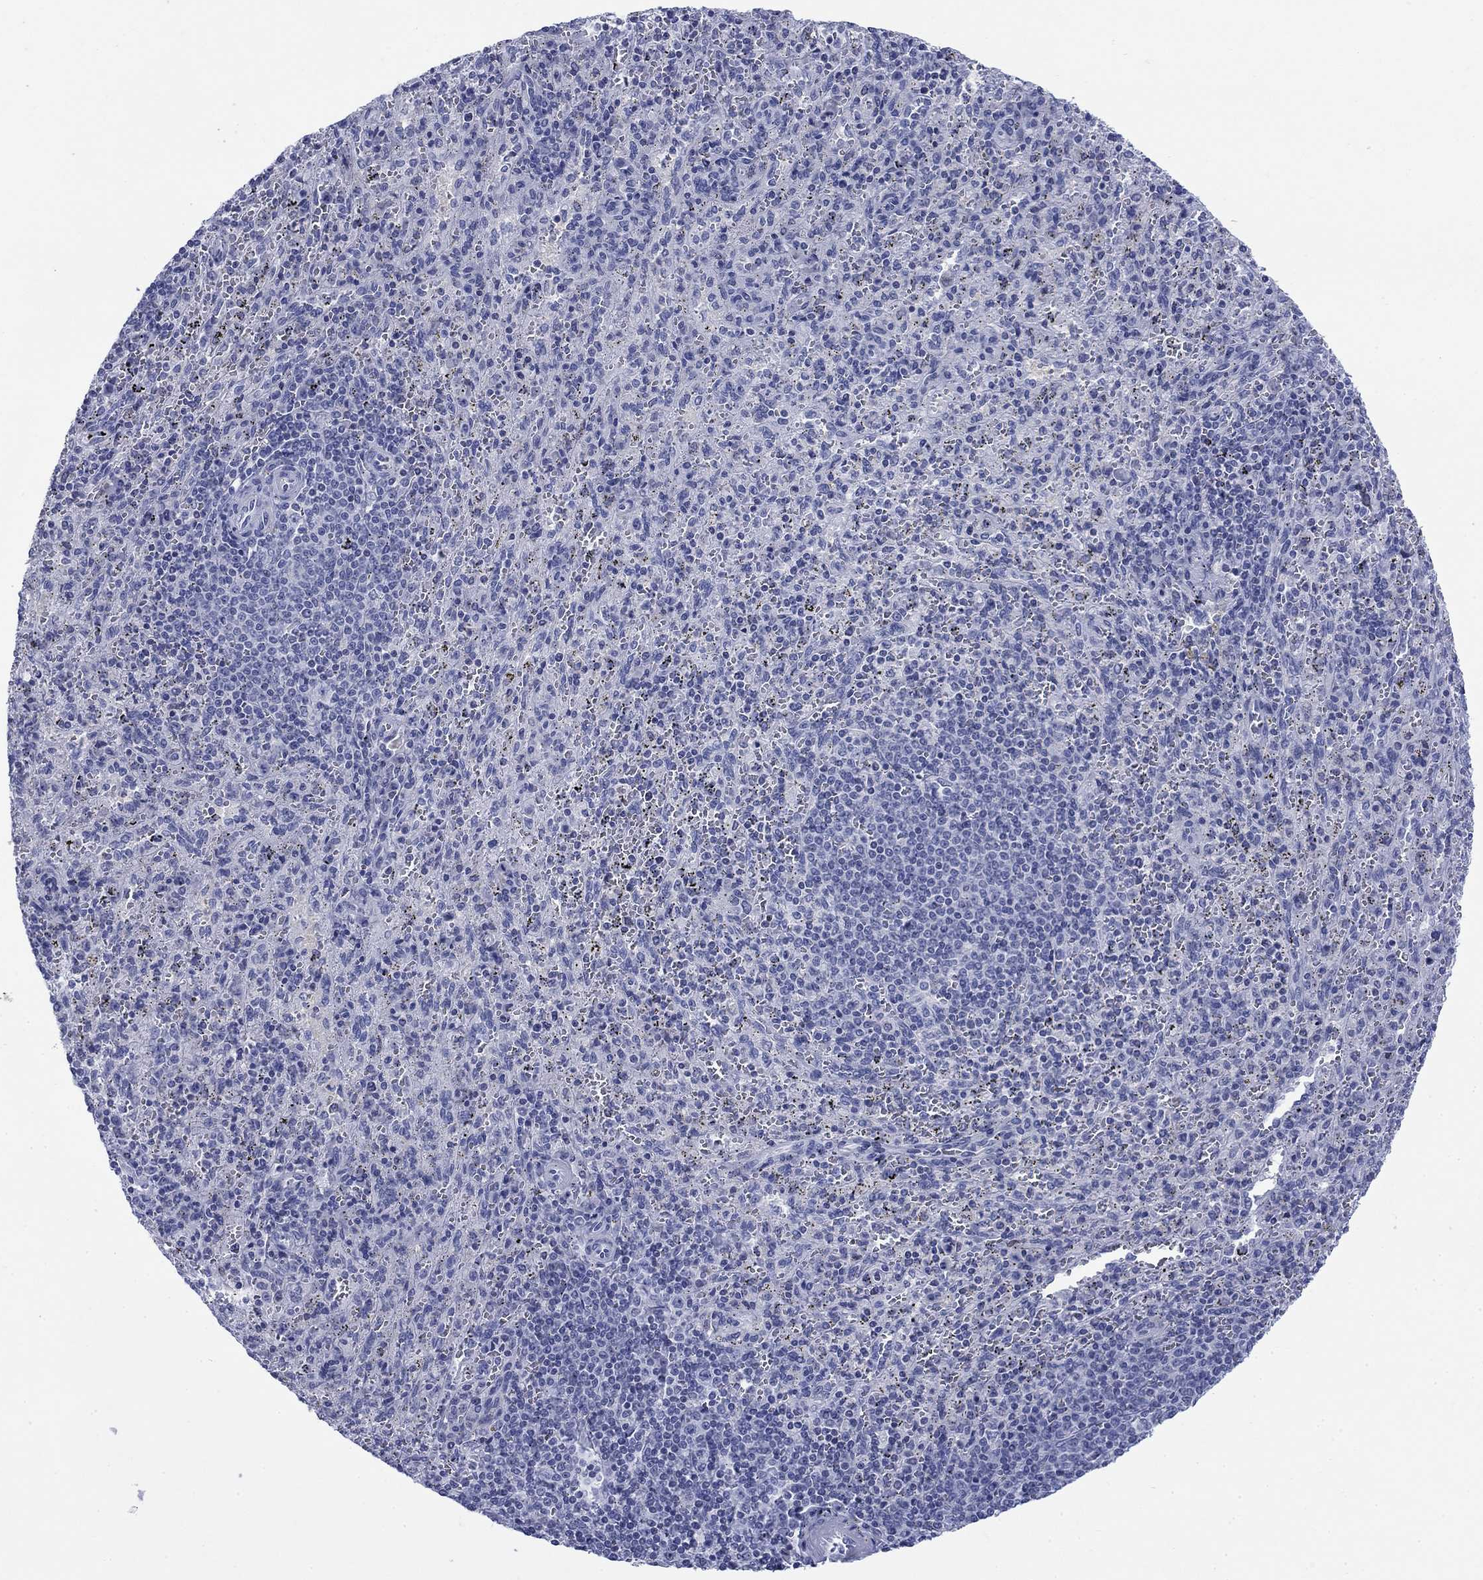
{"staining": {"intensity": "negative", "quantity": "none", "location": "none"}, "tissue": "spleen", "cell_type": "Cells in red pulp", "image_type": "normal", "snomed": [{"axis": "morphology", "description": "Normal tissue, NOS"}, {"axis": "topography", "description": "Spleen"}], "caption": "Immunohistochemical staining of unremarkable human spleen reveals no significant positivity in cells in red pulp. (Stains: DAB IHC with hematoxylin counter stain, Microscopy: brightfield microscopy at high magnification).", "gene": "IGF2BP3", "patient": {"sex": "male", "age": 57}}